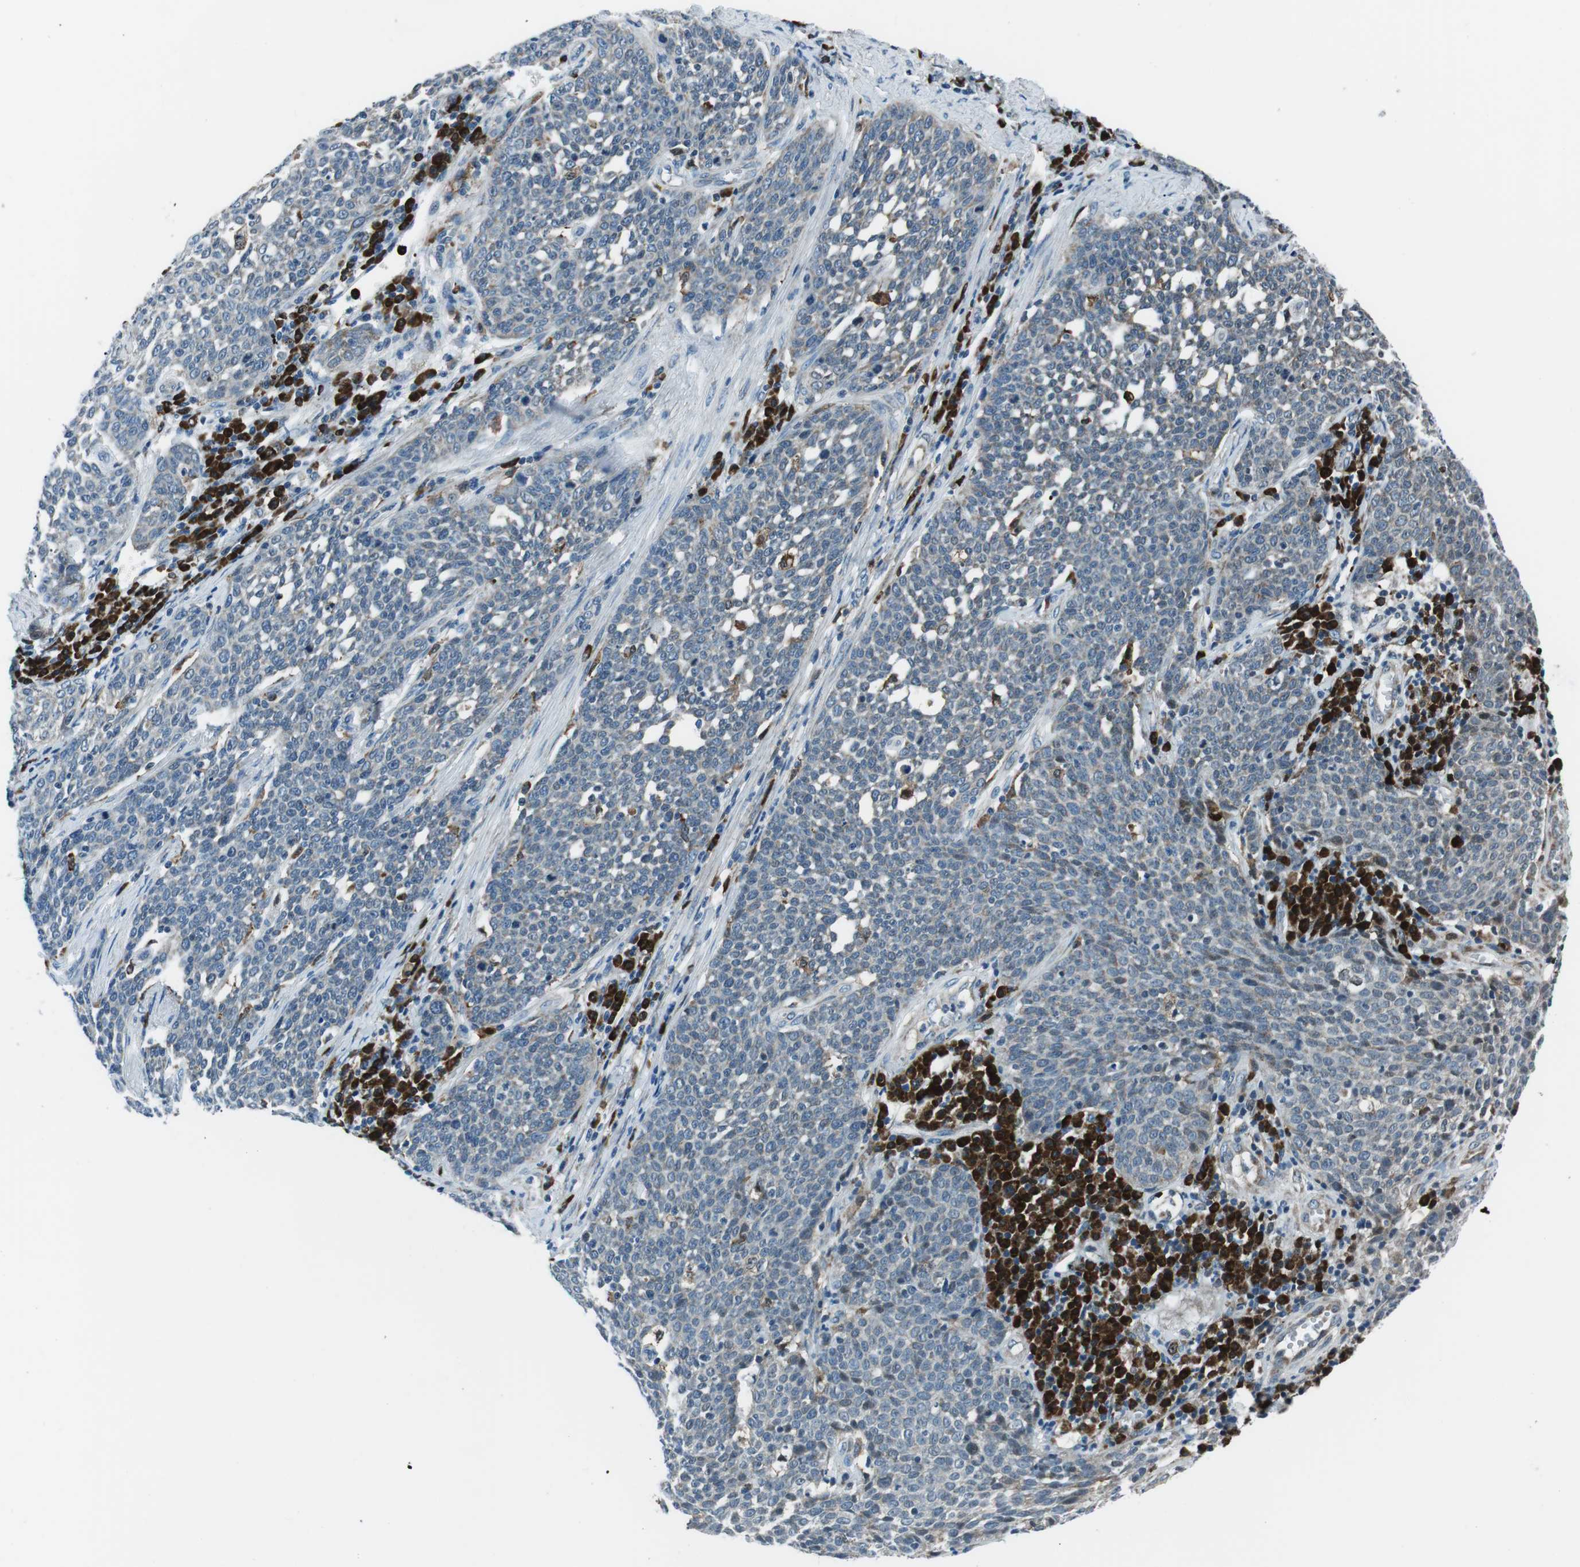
{"staining": {"intensity": "negative", "quantity": "none", "location": "none"}, "tissue": "cervical cancer", "cell_type": "Tumor cells", "image_type": "cancer", "snomed": [{"axis": "morphology", "description": "Squamous cell carcinoma, NOS"}, {"axis": "topography", "description": "Cervix"}], "caption": "The photomicrograph displays no significant positivity in tumor cells of squamous cell carcinoma (cervical).", "gene": "BLNK", "patient": {"sex": "female", "age": 34}}